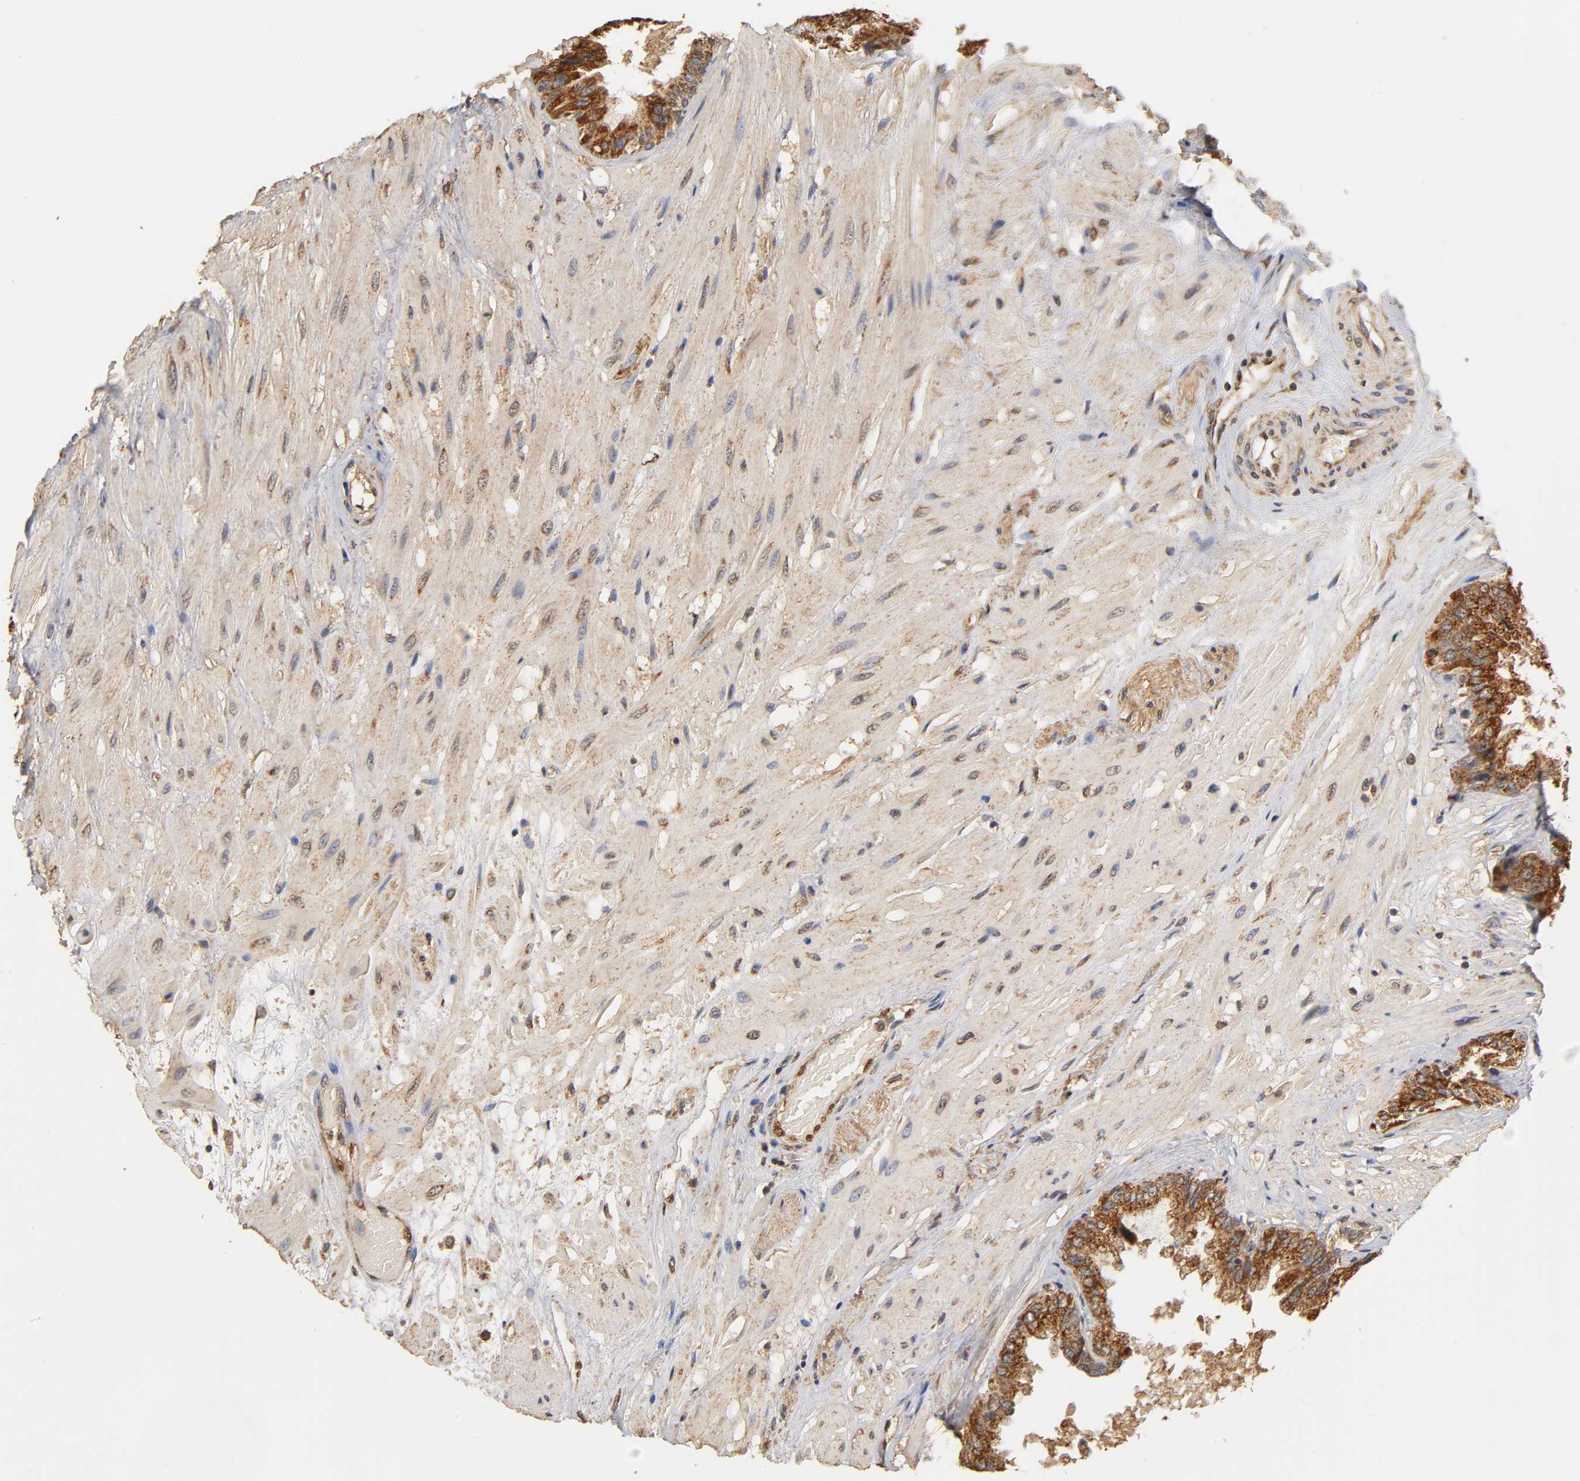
{"staining": {"intensity": "strong", "quantity": ">75%", "location": "cytoplasmic/membranous"}, "tissue": "seminal vesicle", "cell_type": "Glandular cells", "image_type": "normal", "snomed": [{"axis": "morphology", "description": "Normal tissue, NOS"}, {"axis": "topography", "description": "Seminal veicle"}], "caption": "An IHC micrograph of unremarkable tissue is shown. Protein staining in brown labels strong cytoplasmic/membranous positivity in seminal vesicle within glandular cells.", "gene": "PKN1", "patient": {"sex": "male", "age": 46}}